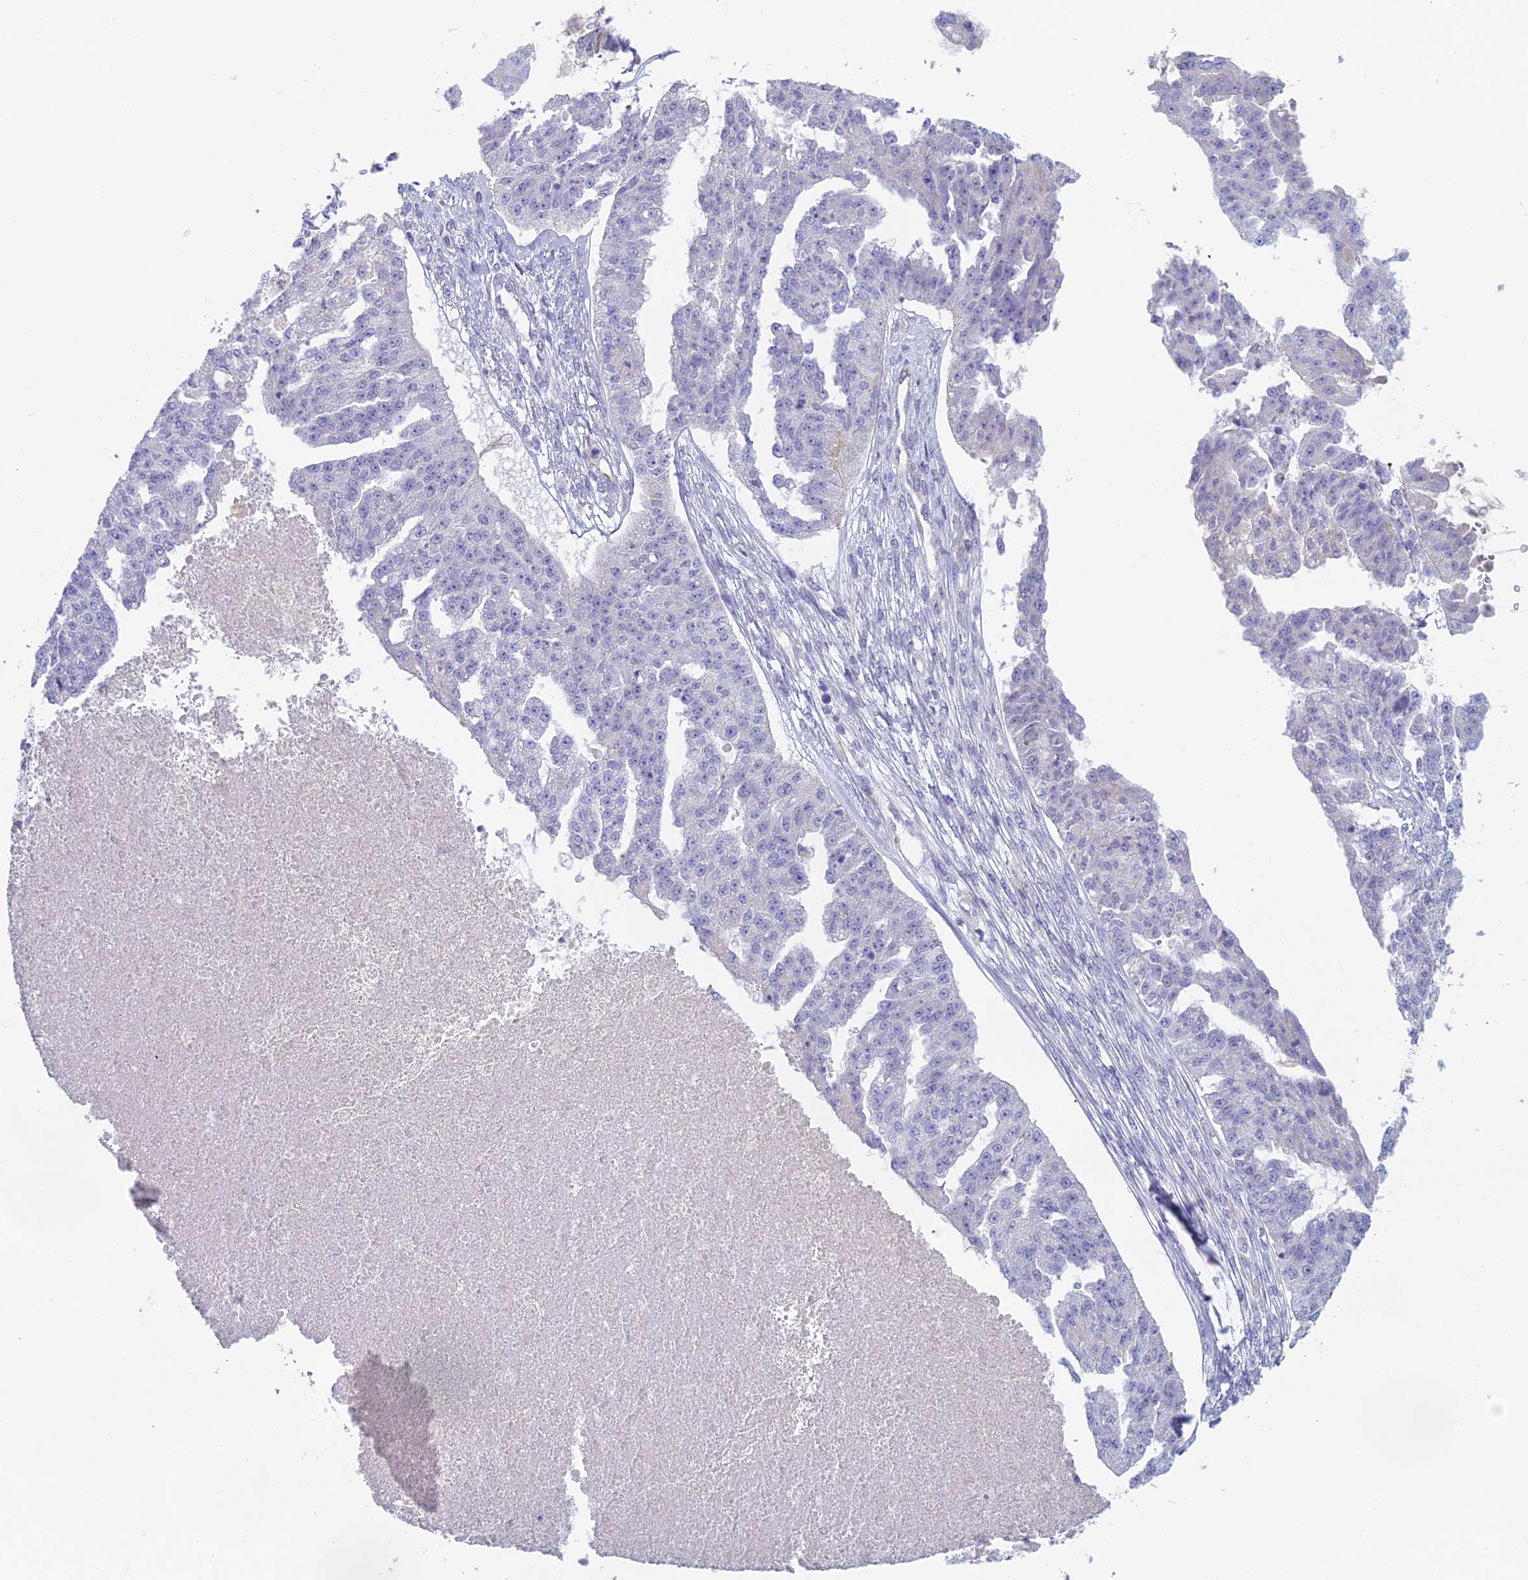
{"staining": {"intensity": "negative", "quantity": "none", "location": "none"}, "tissue": "ovarian cancer", "cell_type": "Tumor cells", "image_type": "cancer", "snomed": [{"axis": "morphology", "description": "Cystadenocarcinoma, serous, NOS"}, {"axis": "topography", "description": "Ovary"}], "caption": "Tumor cells show no significant positivity in ovarian cancer.", "gene": "FERD3L", "patient": {"sex": "female", "age": 58}}